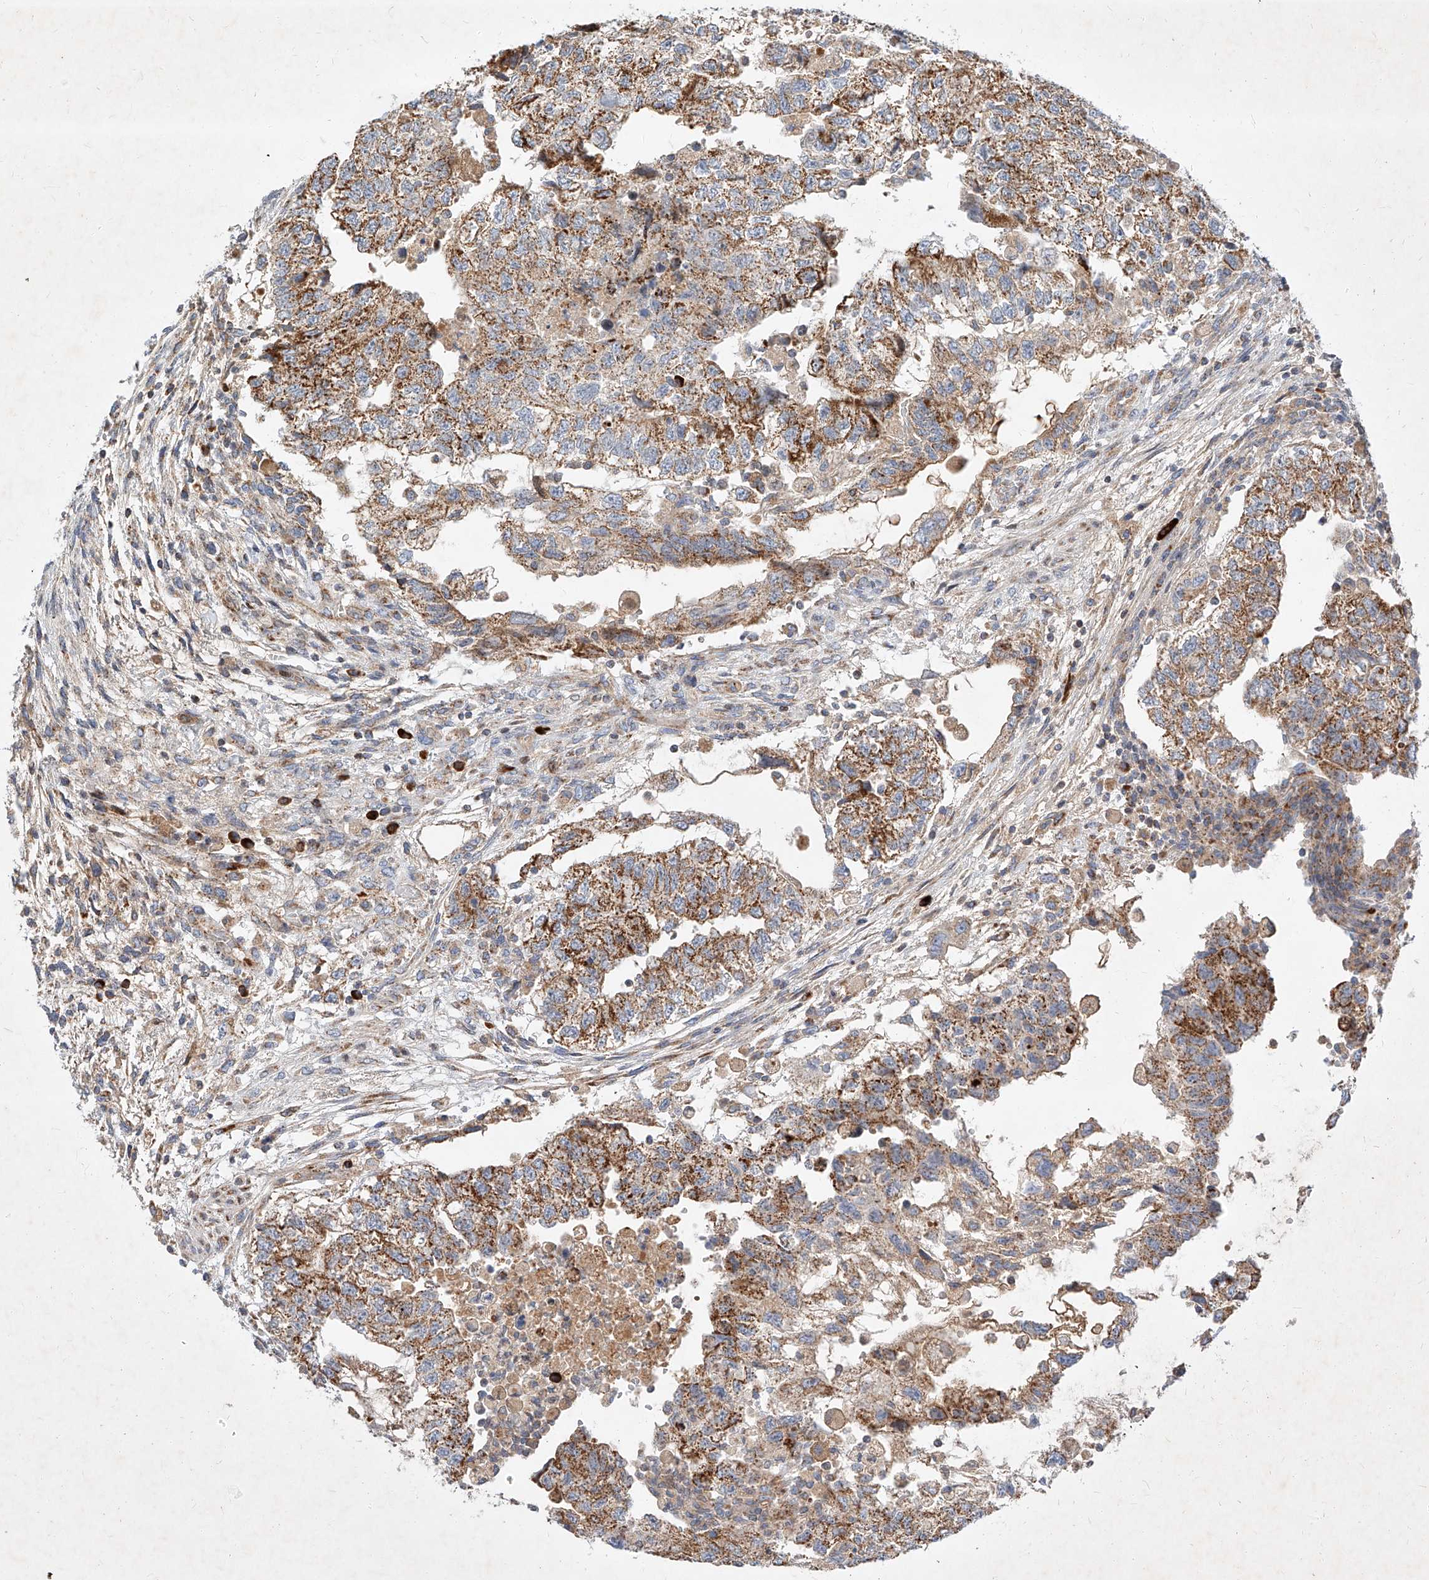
{"staining": {"intensity": "moderate", "quantity": ">75%", "location": "cytoplasmic/membranous"}, "tissue": "testis cancer", "cell_type": "Tumor cells", "image_type": "cancer", "snomed": [{"axis": "morphology", "description": "Carcinoma, Embryonal, NOS"}, {"axis": "topography", "description": "Testis"}], "caption": "Protein staining of testis cancer tissue displays moderate cytoplasmic/membranous staining in about >75% of tumor cells. (brown staining indicates protein expression, while blue staining denotes nuclei).", "gene": "OSGEPL1", "patient": {"sex": "male", "age": 36}}